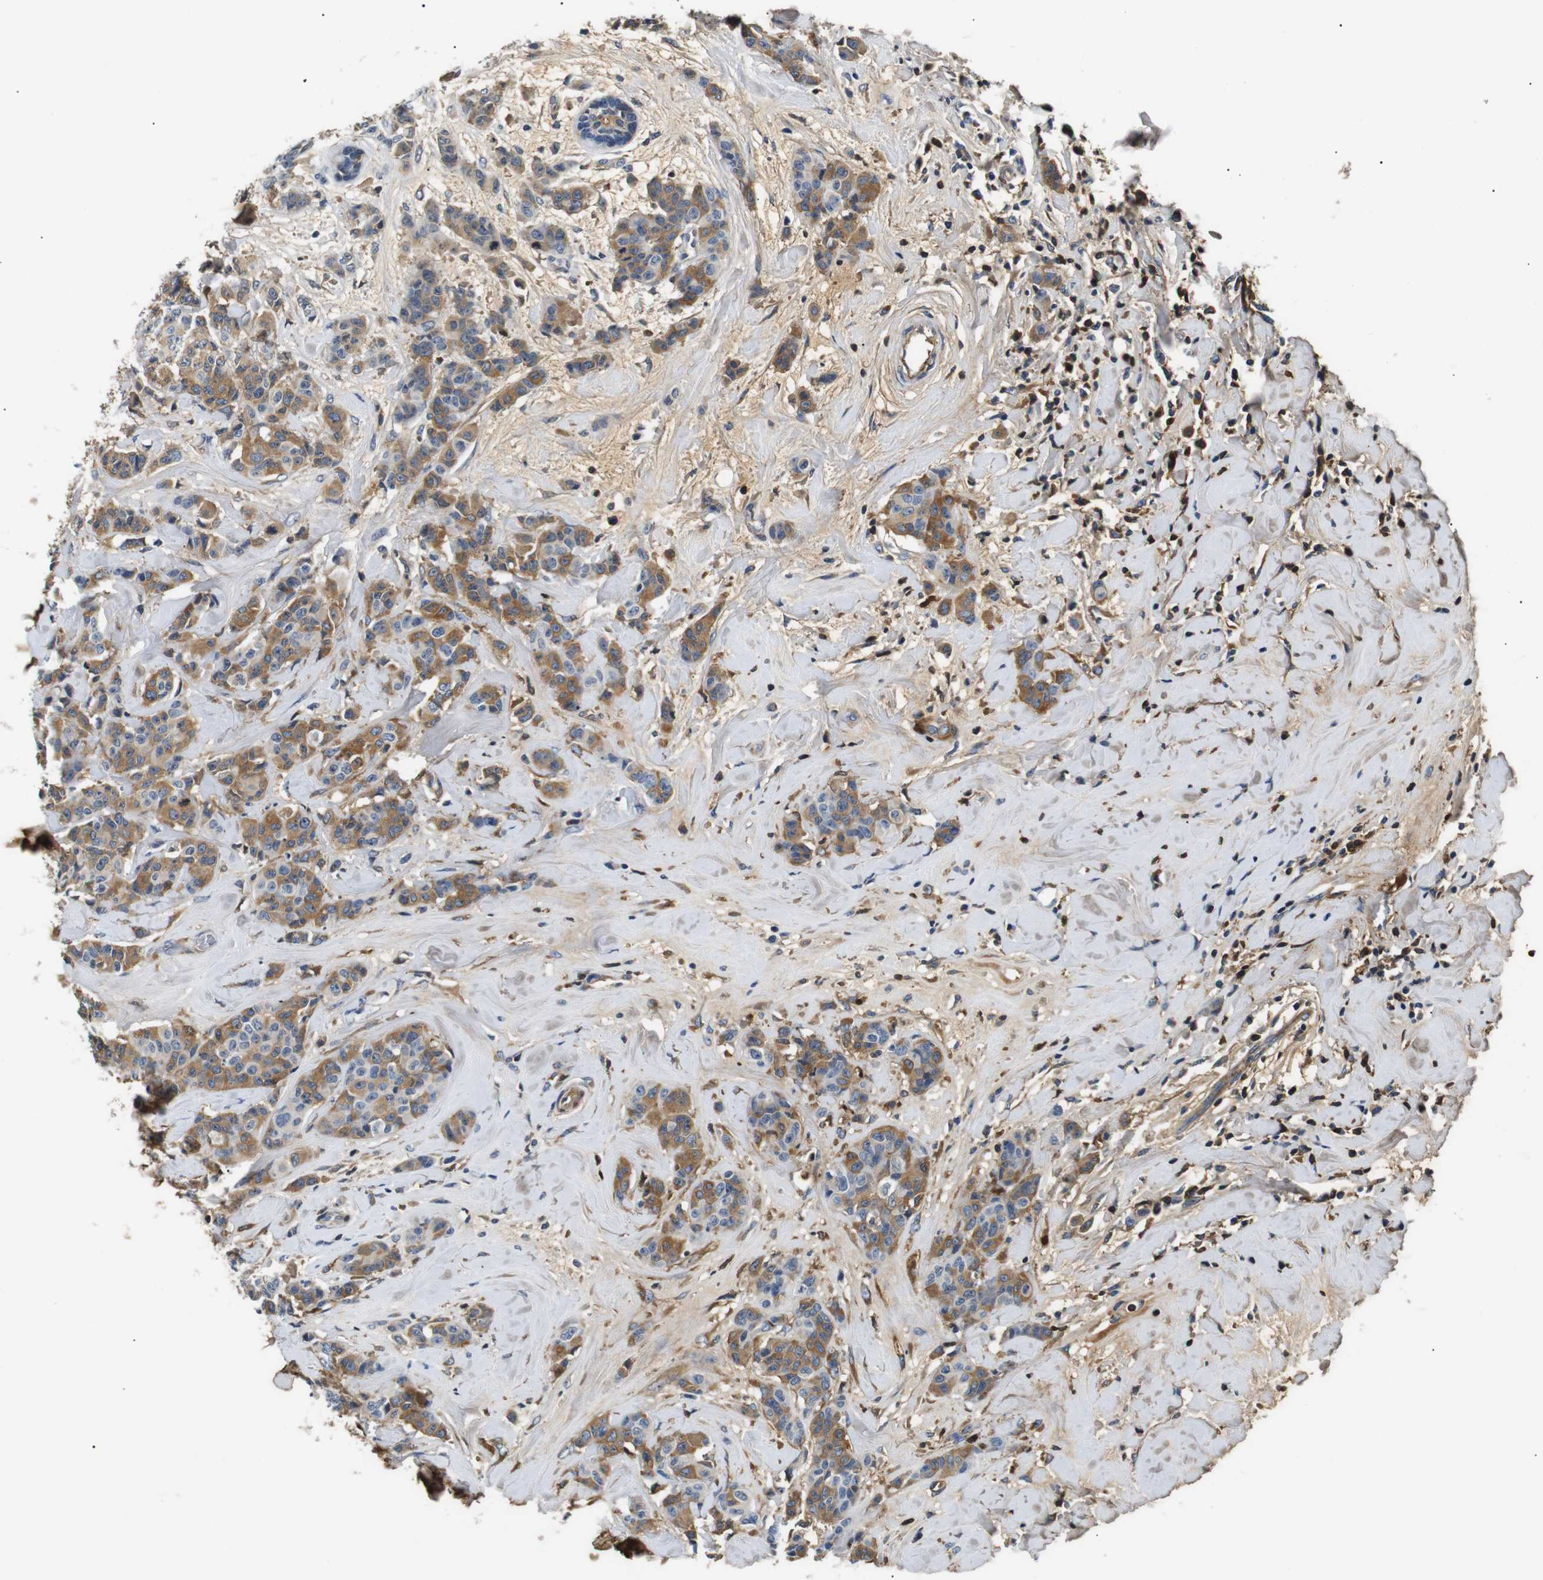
{"staining": {"intensity": "moderate", "quantity": ">75%", "location": "cytoplasmic/membranous"}, "tissue": "breast cancer", "cell_type": "Tumor cells", "image_type": "cancer", "snomed": [{"axis": "morphology", "description": "Normal tissue, NOS"}, {"axis": "morphology", "description": "Duct carcinoma"}, {"axis": "topography", "description": "Breast"}], "caption": "High-power microscopy captured an immunohistochemistry (IHC) photomicrograph of breast infiltrating ductal carcinoma, revealing moderate cytoplasmic/membranous staining in about >75% of tumor cells. (Stains: DAB in brown, nuclei in blue, Microscopy: brightfield microscopy at high magnification).", "gene": "LHCGR", "patient": {"sex": "female", "age": 40}}